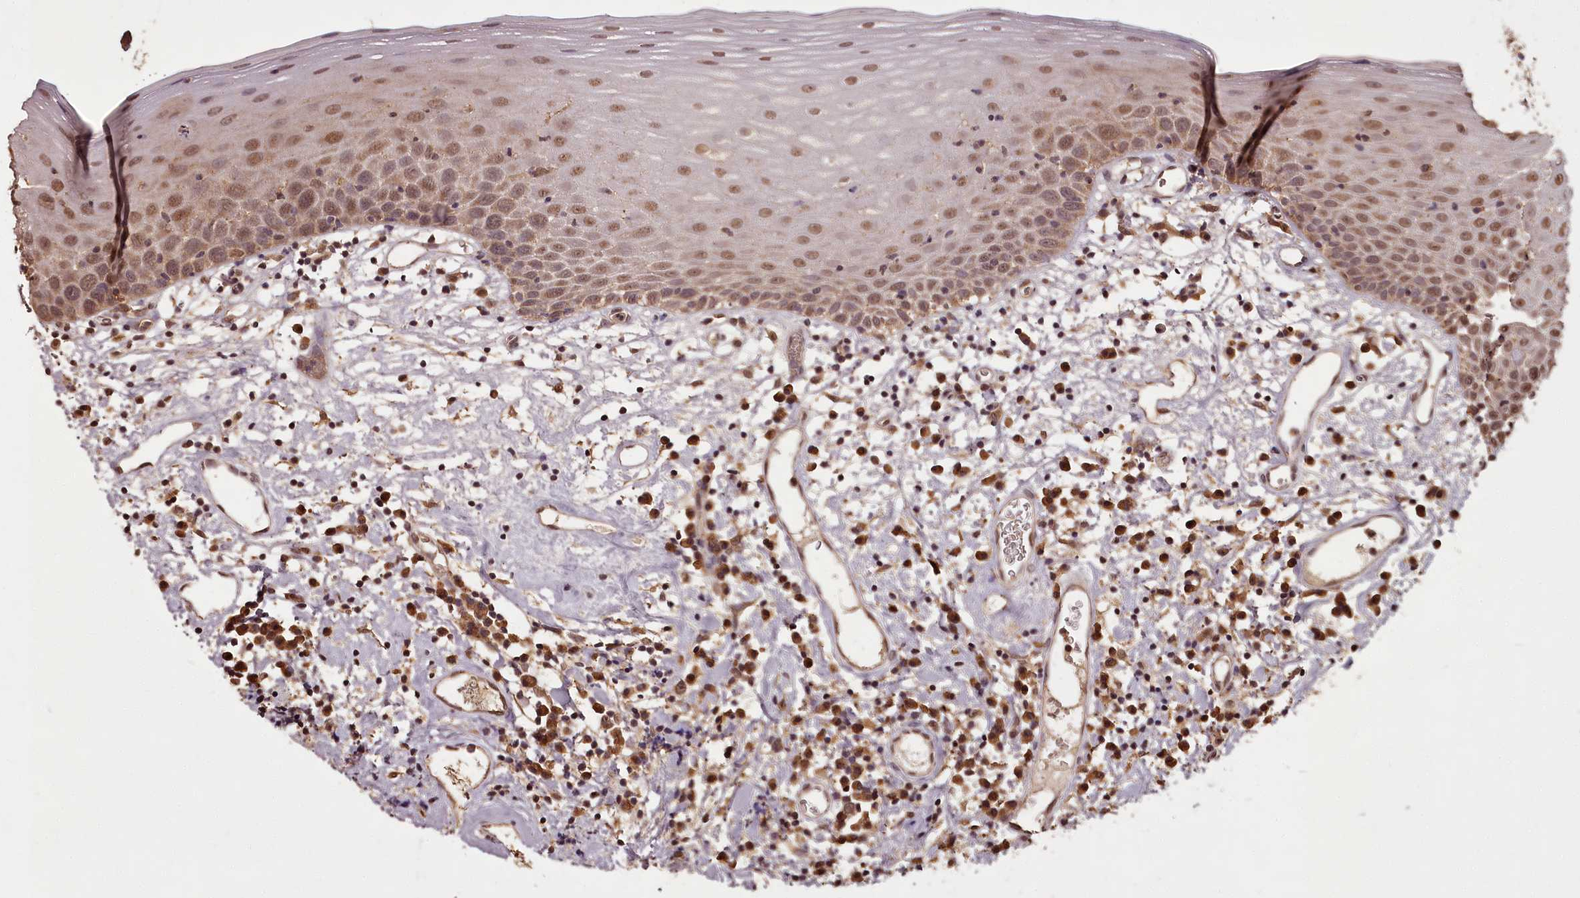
{"staining": {"intensity": "moderate", "quantity": ">75%", "location": "nuclear"}, "tissue": "oral mucosa", "cell_type": "Squamous epithelial cells", "image_type": "normal", "snomed": [{"axis": "morphology", "description": "Normal tissue, NOS"}, {"axis": "topography", "description": "Oral tissue"}], "caption": "Squamous epithelial cells exhibit medium levels of moderate nuclear positivity in about >75% of cells in unremarkable oral mucosa.", "gene": "NPRL2", "patient": {"sex": "male", "age": 74}}